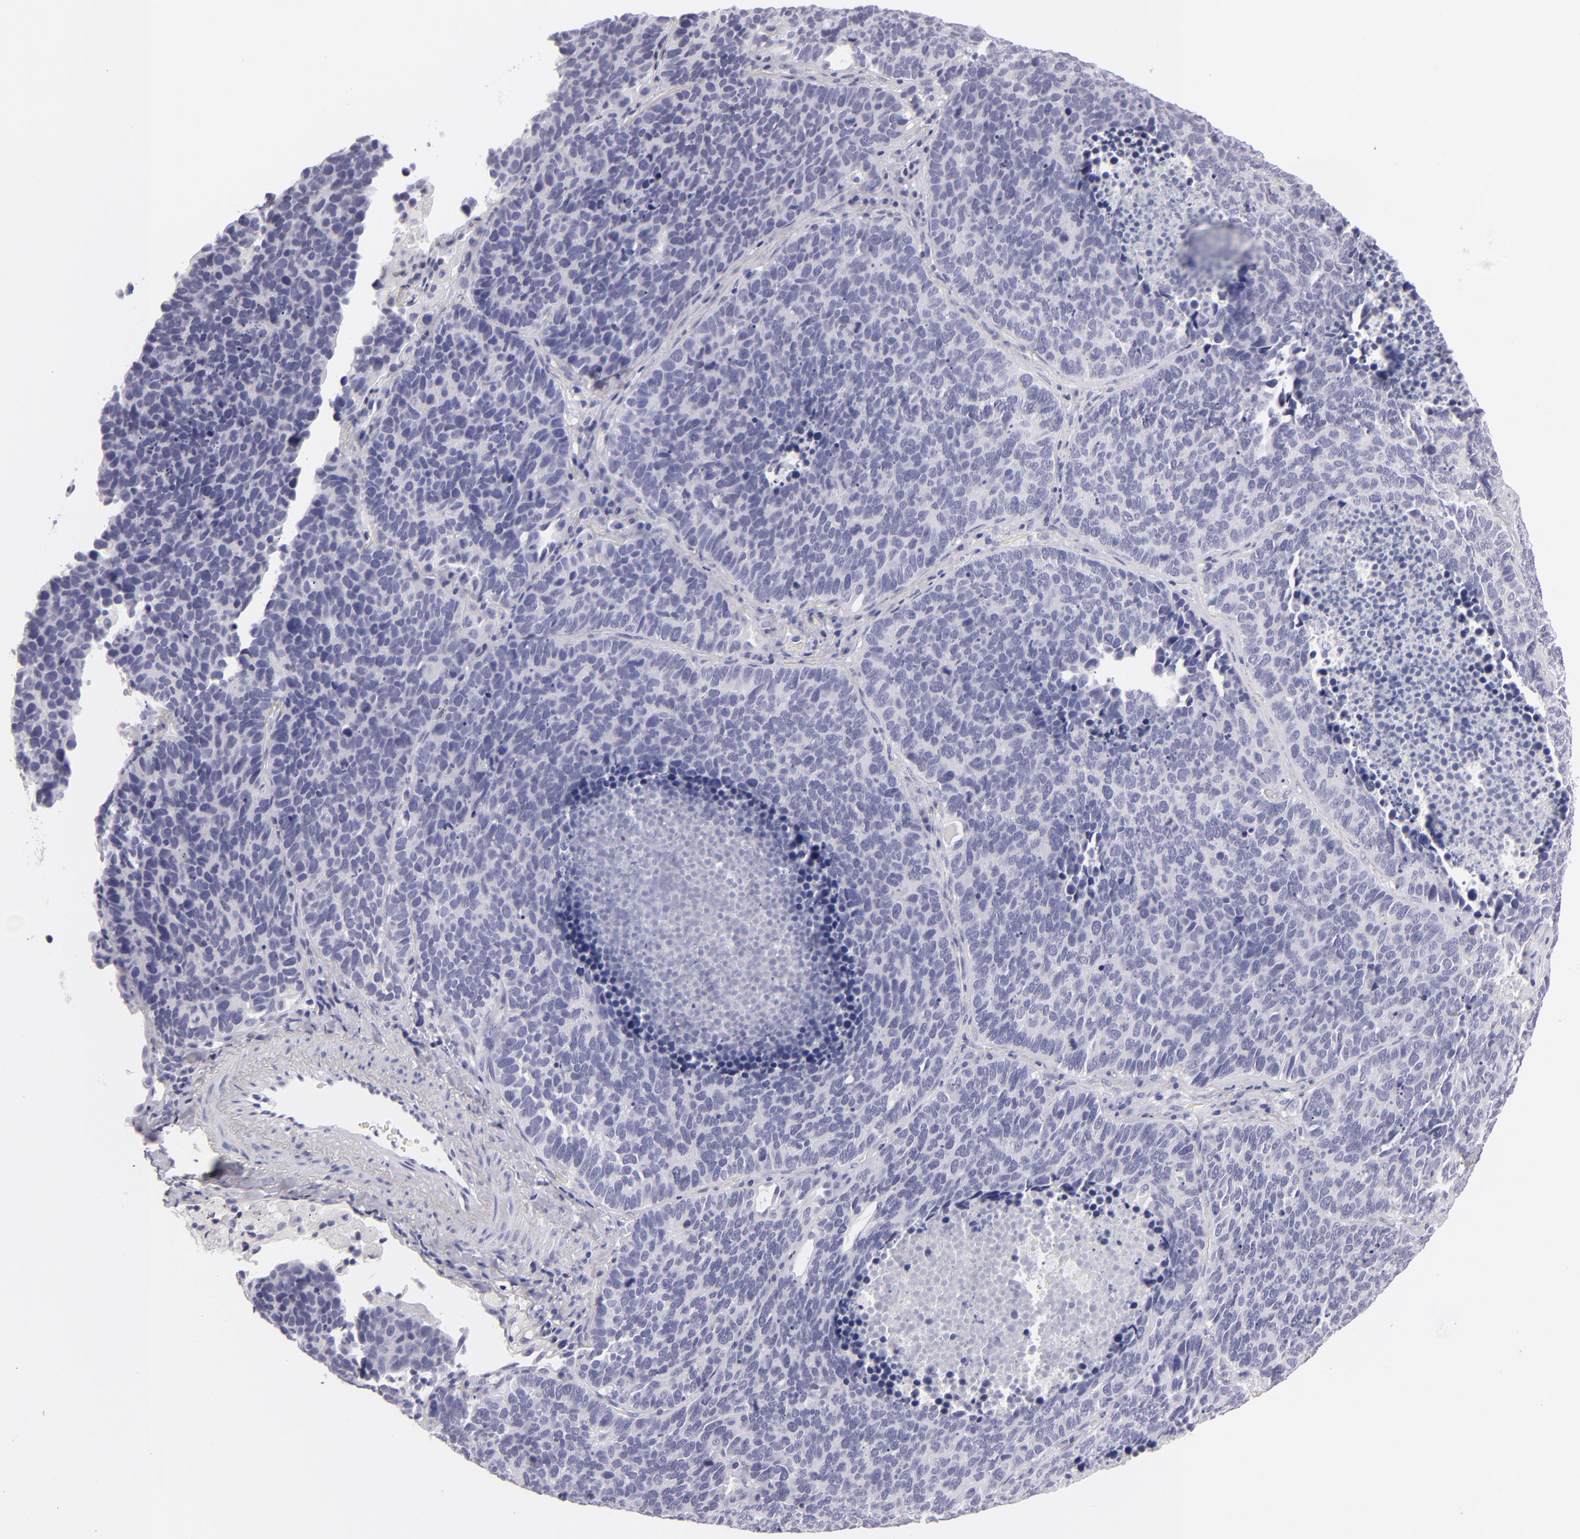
{"staining": {"intensity": "negative", "quantity": "none", "location": "none"}, "tissue": "lung cancer", "cell_type": "Tumor cells", "image_type": "cancer", "snomed": [{"axis": "morphology", "description": "Neoplasm, malignant, NOS"}, {"axis": "topography", "description": "Lung"}], "caption": "Immunohistochemical staining of human lung malignant neoplasm displays no significant expression in tumor cells. Nuclei are stained in blue.", "gene": "VIL1", "patient": {"sex": "female", "age": 75}}